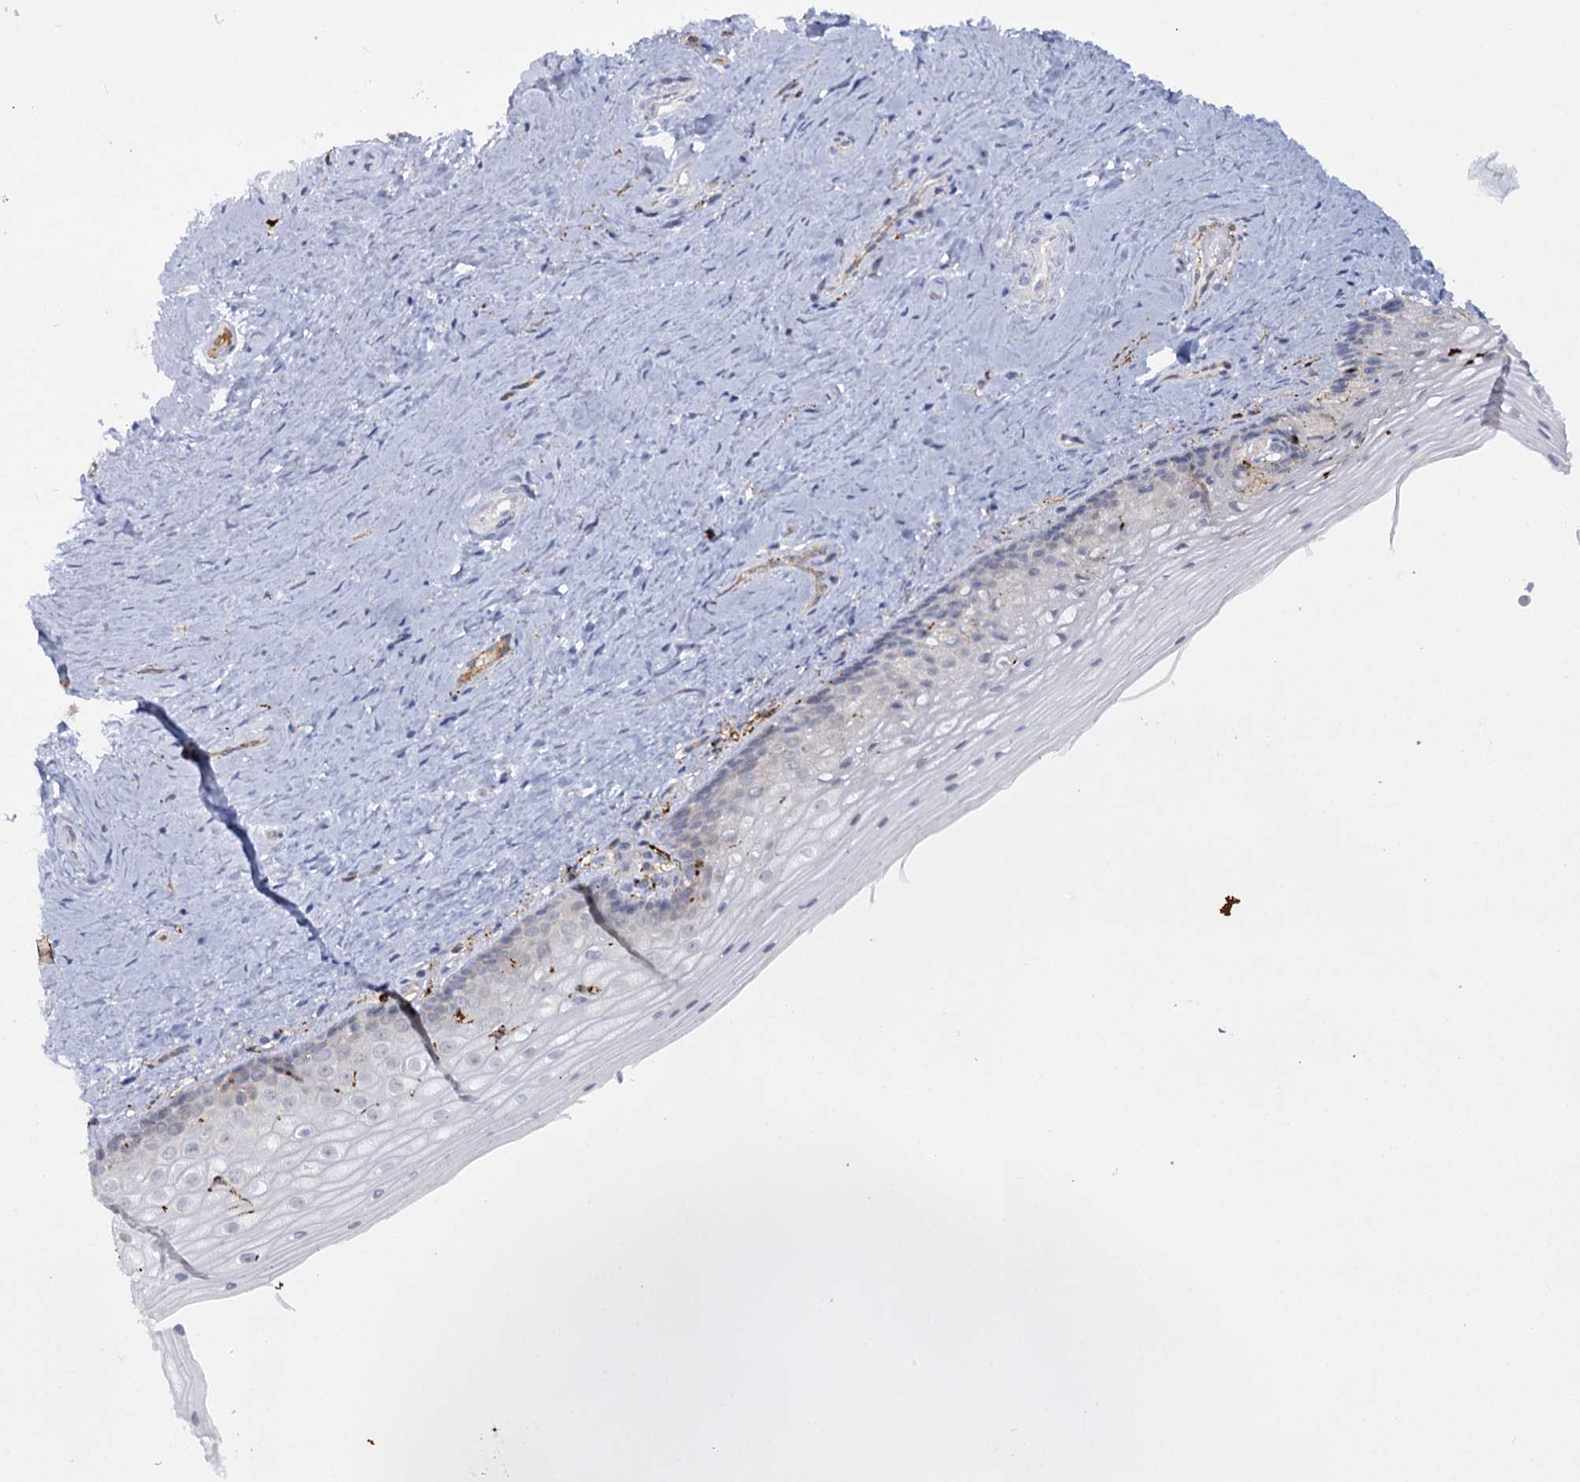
{"staining": {"intensity": "negative", "quantity": "none", "location": "none"}, "tissue": "vagina", "cell_type": "Squamous epithelial cells", "image_type": "normal", "snomed": [{"axis": "morphology", "description": "Normal tissue, NOS"}, {"axis": "topography", "description": "Vagina"}], "caption": "Squamous epithelial cells show no significant protein positivity in normal vagina.", "gene": "PIWIL4", "patient": {"sex": "female", "age": 46}}